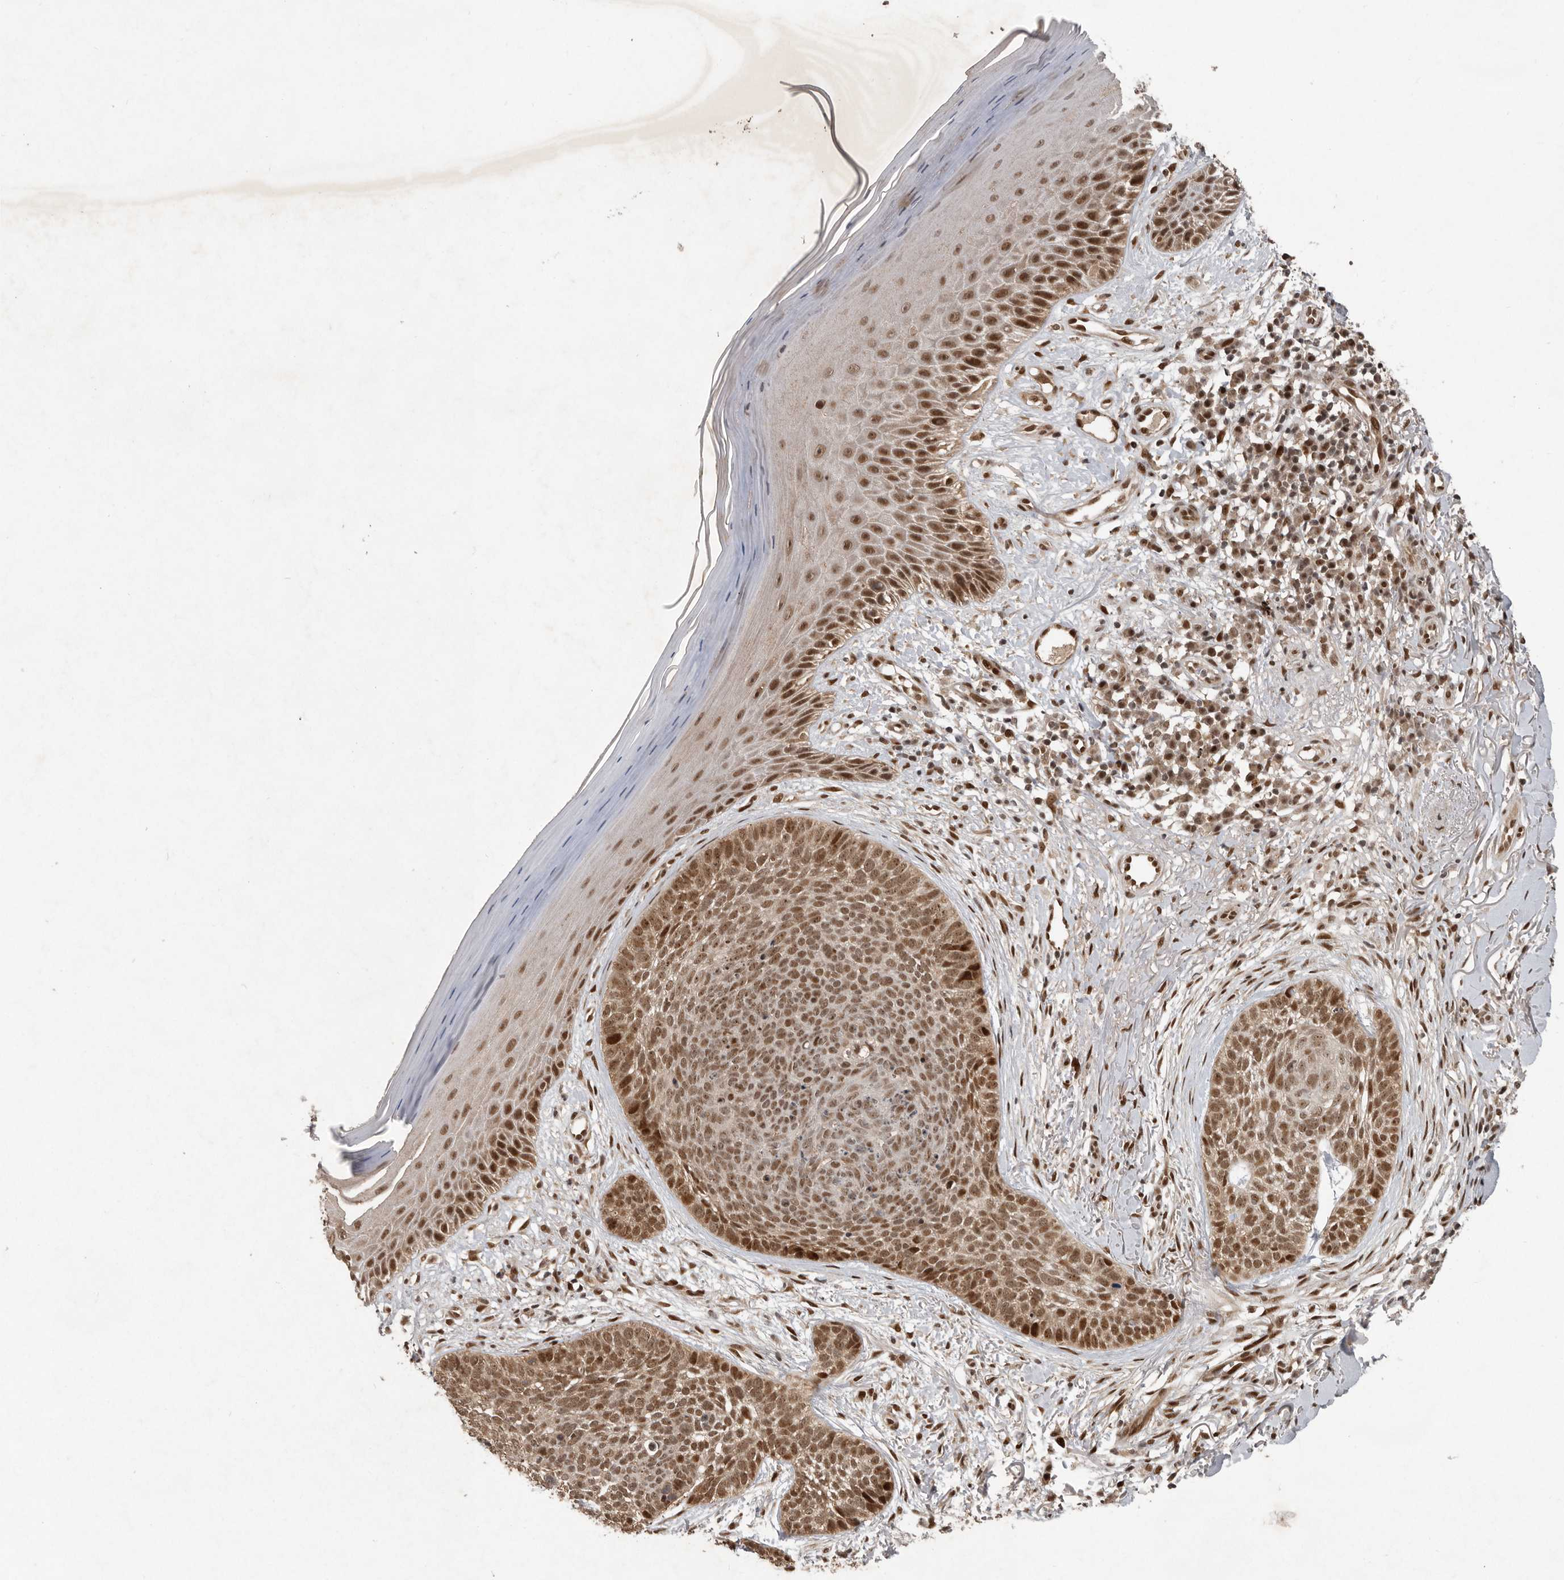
{"staining": {"intensity": "moderate", "quantity": ">75%", "location": "nuclear"}, "tissue": "skin cancer", "cell_type": "Tumor cells", "image_type": "cancer", "snomed": [{"axis": "morphology", "description": "Normal tissue, NOS"}, {"axis": "morphology", "description": "Basal cell carcinoma"}, {"axis": "topography", "description": "Skin"}], "caption": "Tumor cells show medium levels of moderate nuclear staining in approximately >75% of cells in basal cell carcinoma (skin).", "gene": "CDC27", "patient": {"sex": "male", "age": 67}}